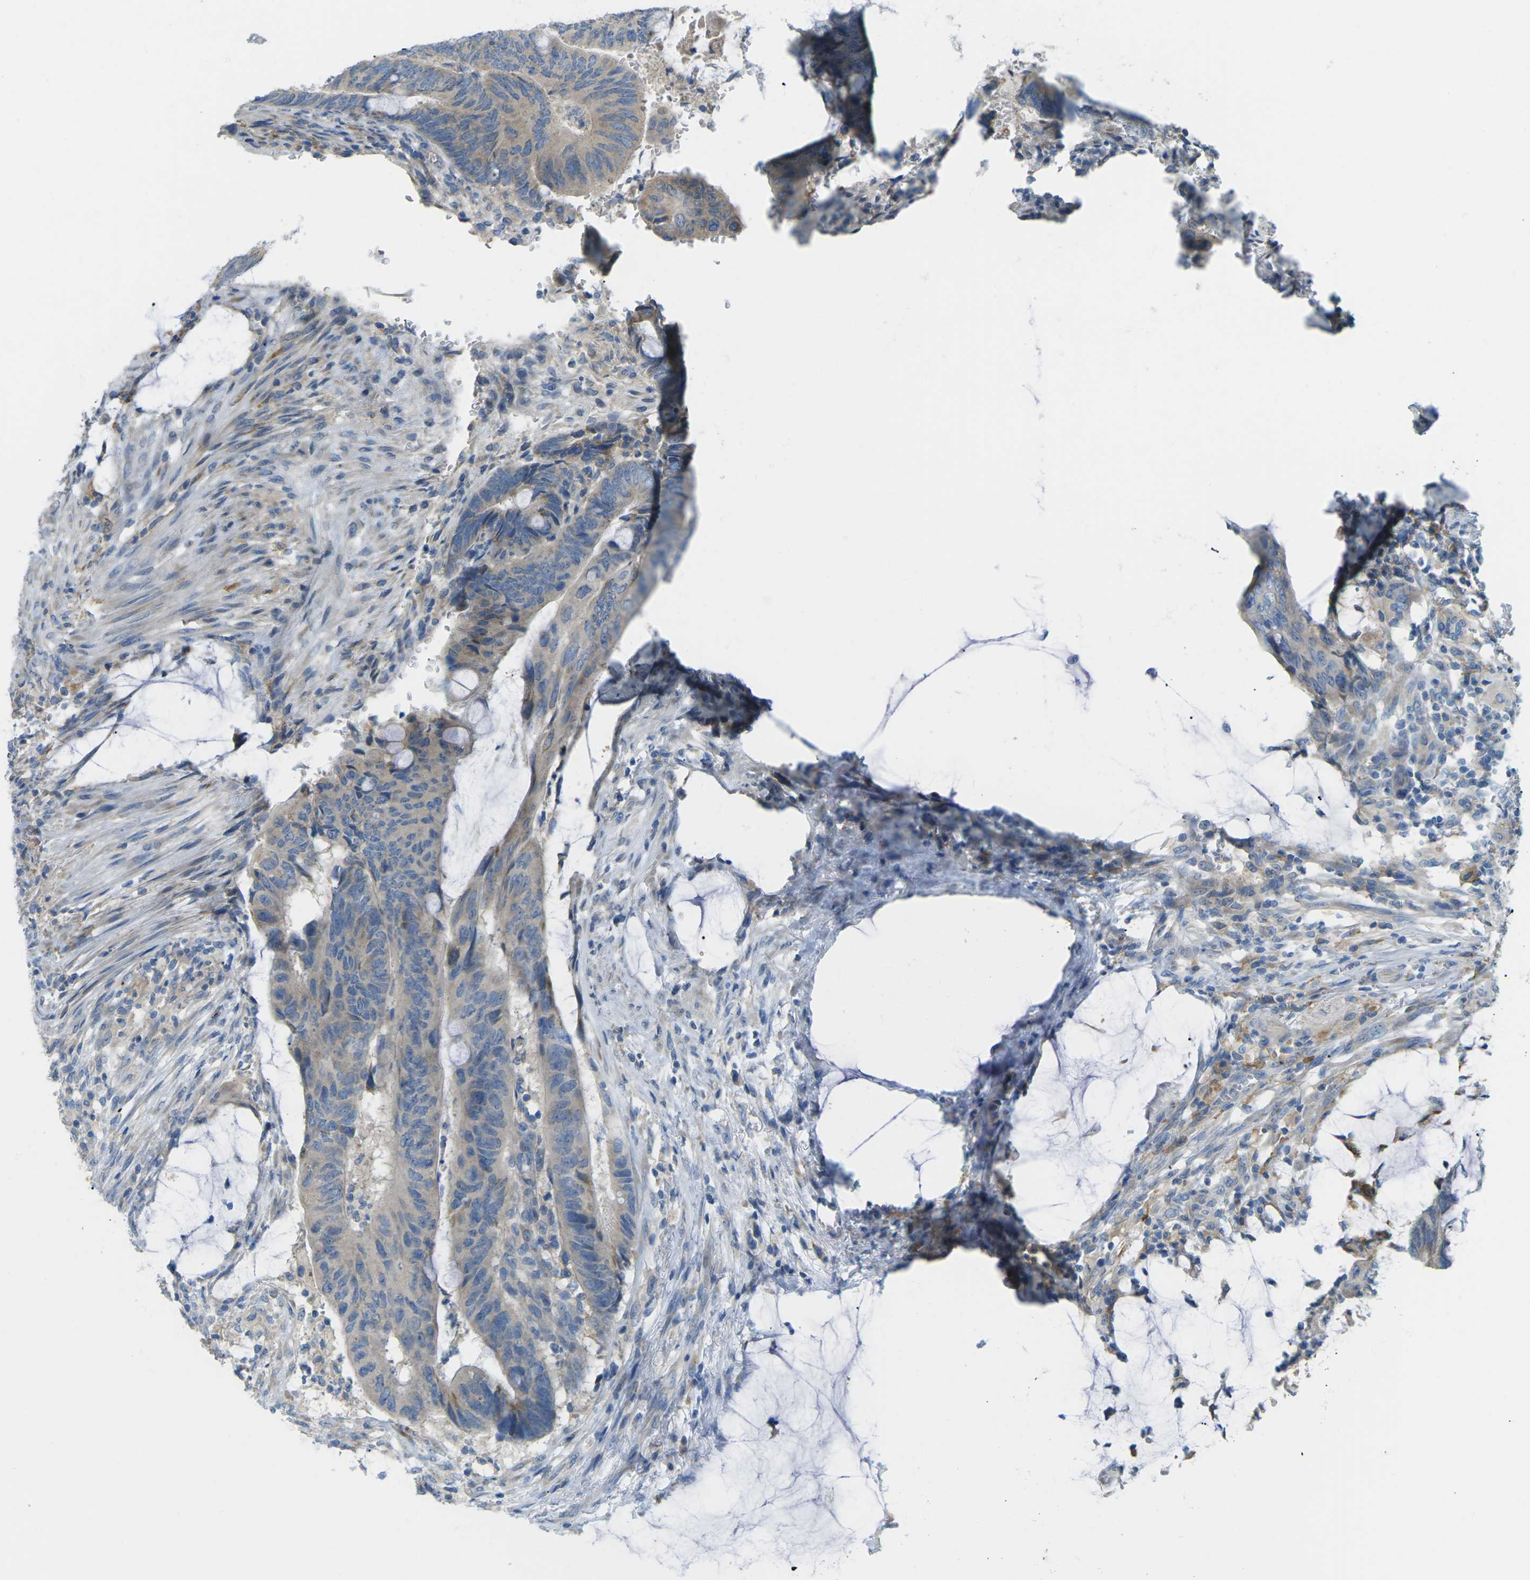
{"staining": {"intensity": "weak", "quantity": ">75%", "location": "cytoplasmic/membranous"}, "tissue": "colorectal cancer", "cell_type": "Tumor cells", "image_type": "cancer", "snomed": [{"axis": "morphology", "description": "Normal tissue, NOS"}, {"axis": "morphology", "description": "Adenocarcinoma, NOS"}, {"axis": "topography", "description": "Rectum"}], "caption": "Brown immunohistochemical staining in colorectal cancer reveals weak cytoplasmic/membranous expression in approximately >75% of tumor cells.", "gene": "MYLK4", "patient": {"sex": "male", "age": 92}}